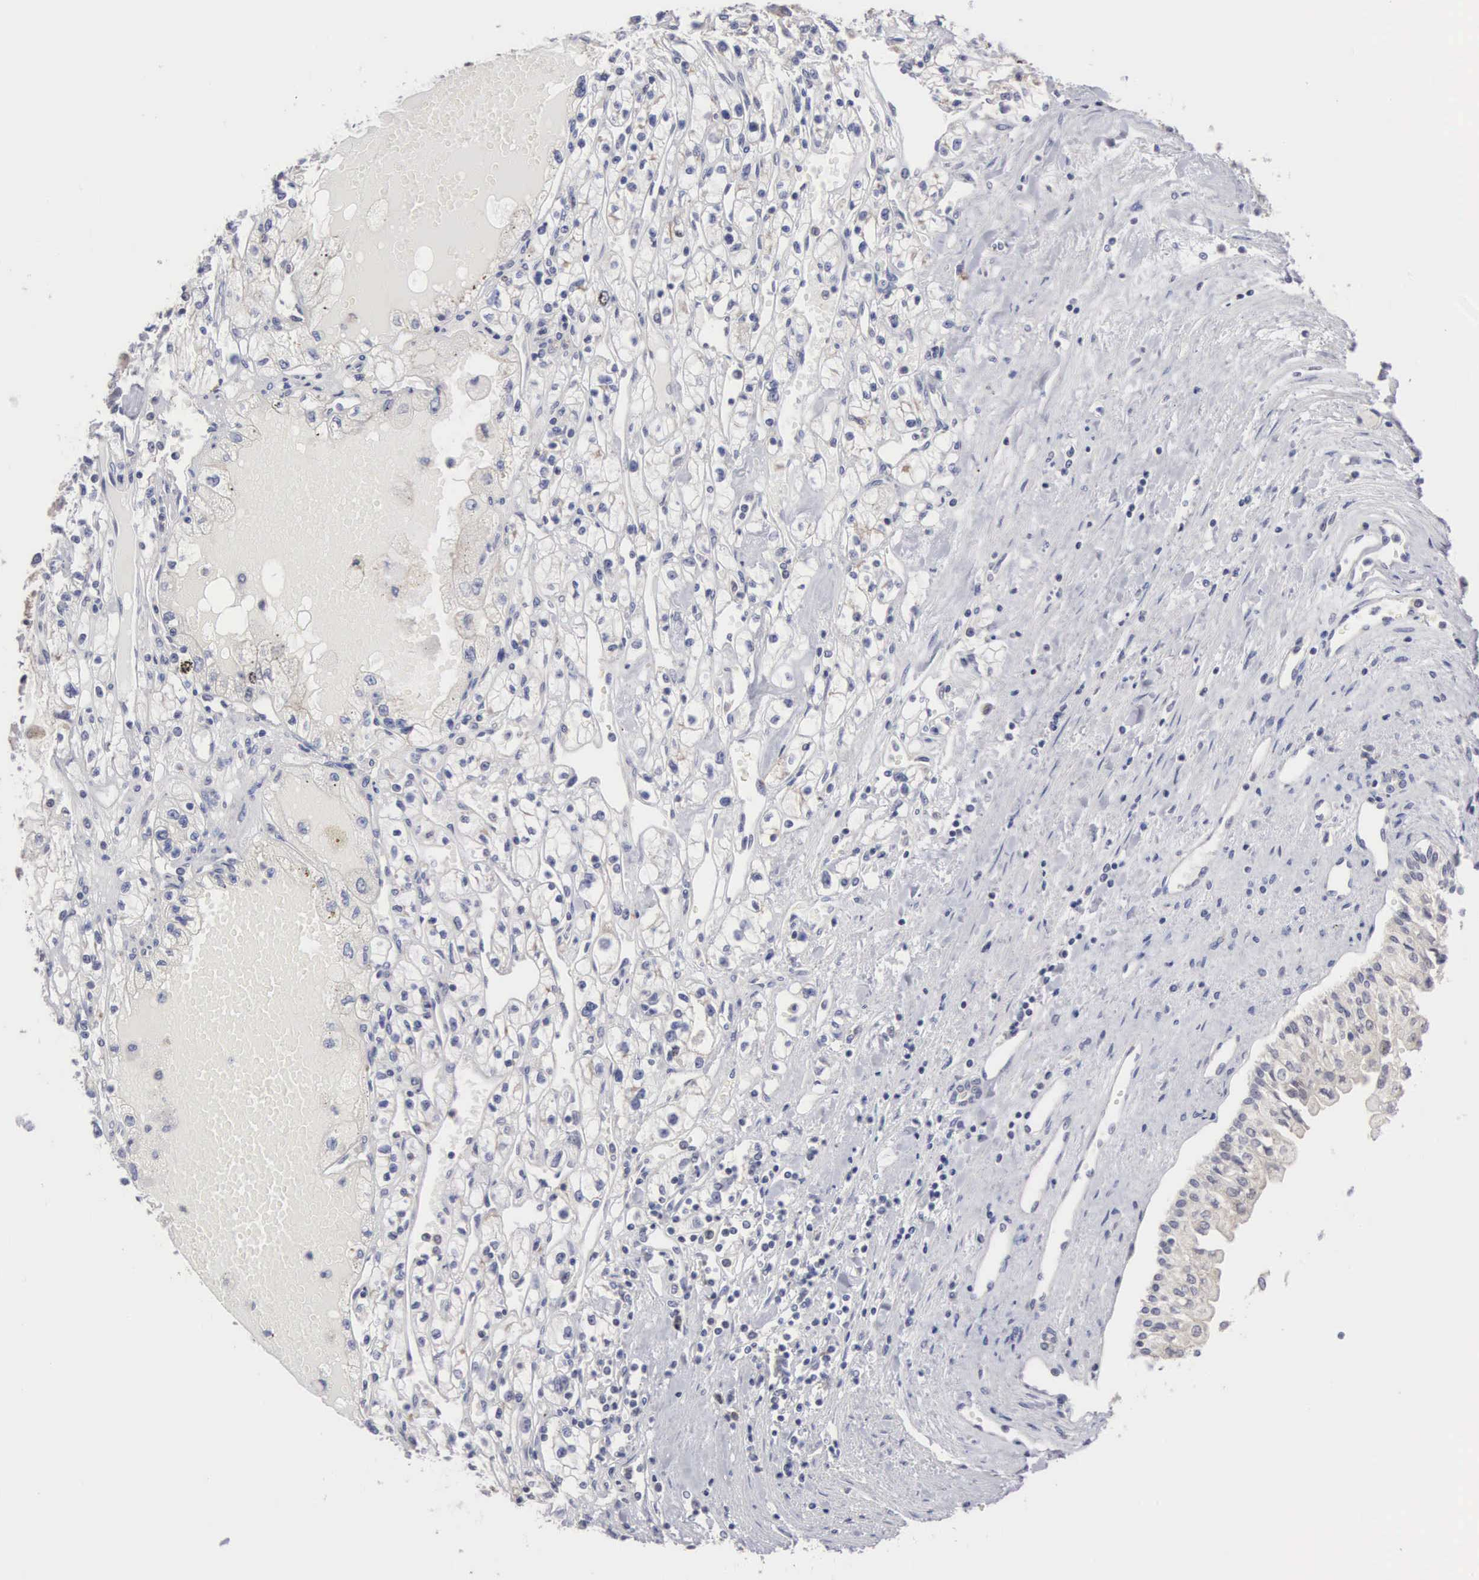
{"staining": {"intensity": "weak", "quantity": "<25%", "location": "cytoplasmic/membranous"}, "tissue": "renal cancer", "cell_type": "Tumor cells", "image_type": "cancer", "snomed": [{"axis": "morphology", "description": "Adenocarcinoma, NOS"}, {"axis": "topography", "description": "Kidney"}], "caption": "This is an immunohistochemistry image of human renal cancer (adenocarcinoma). There is no staining in tumor cells.", "gene": "KDM6A", "patient": {"sex": "male", "age": 56}}